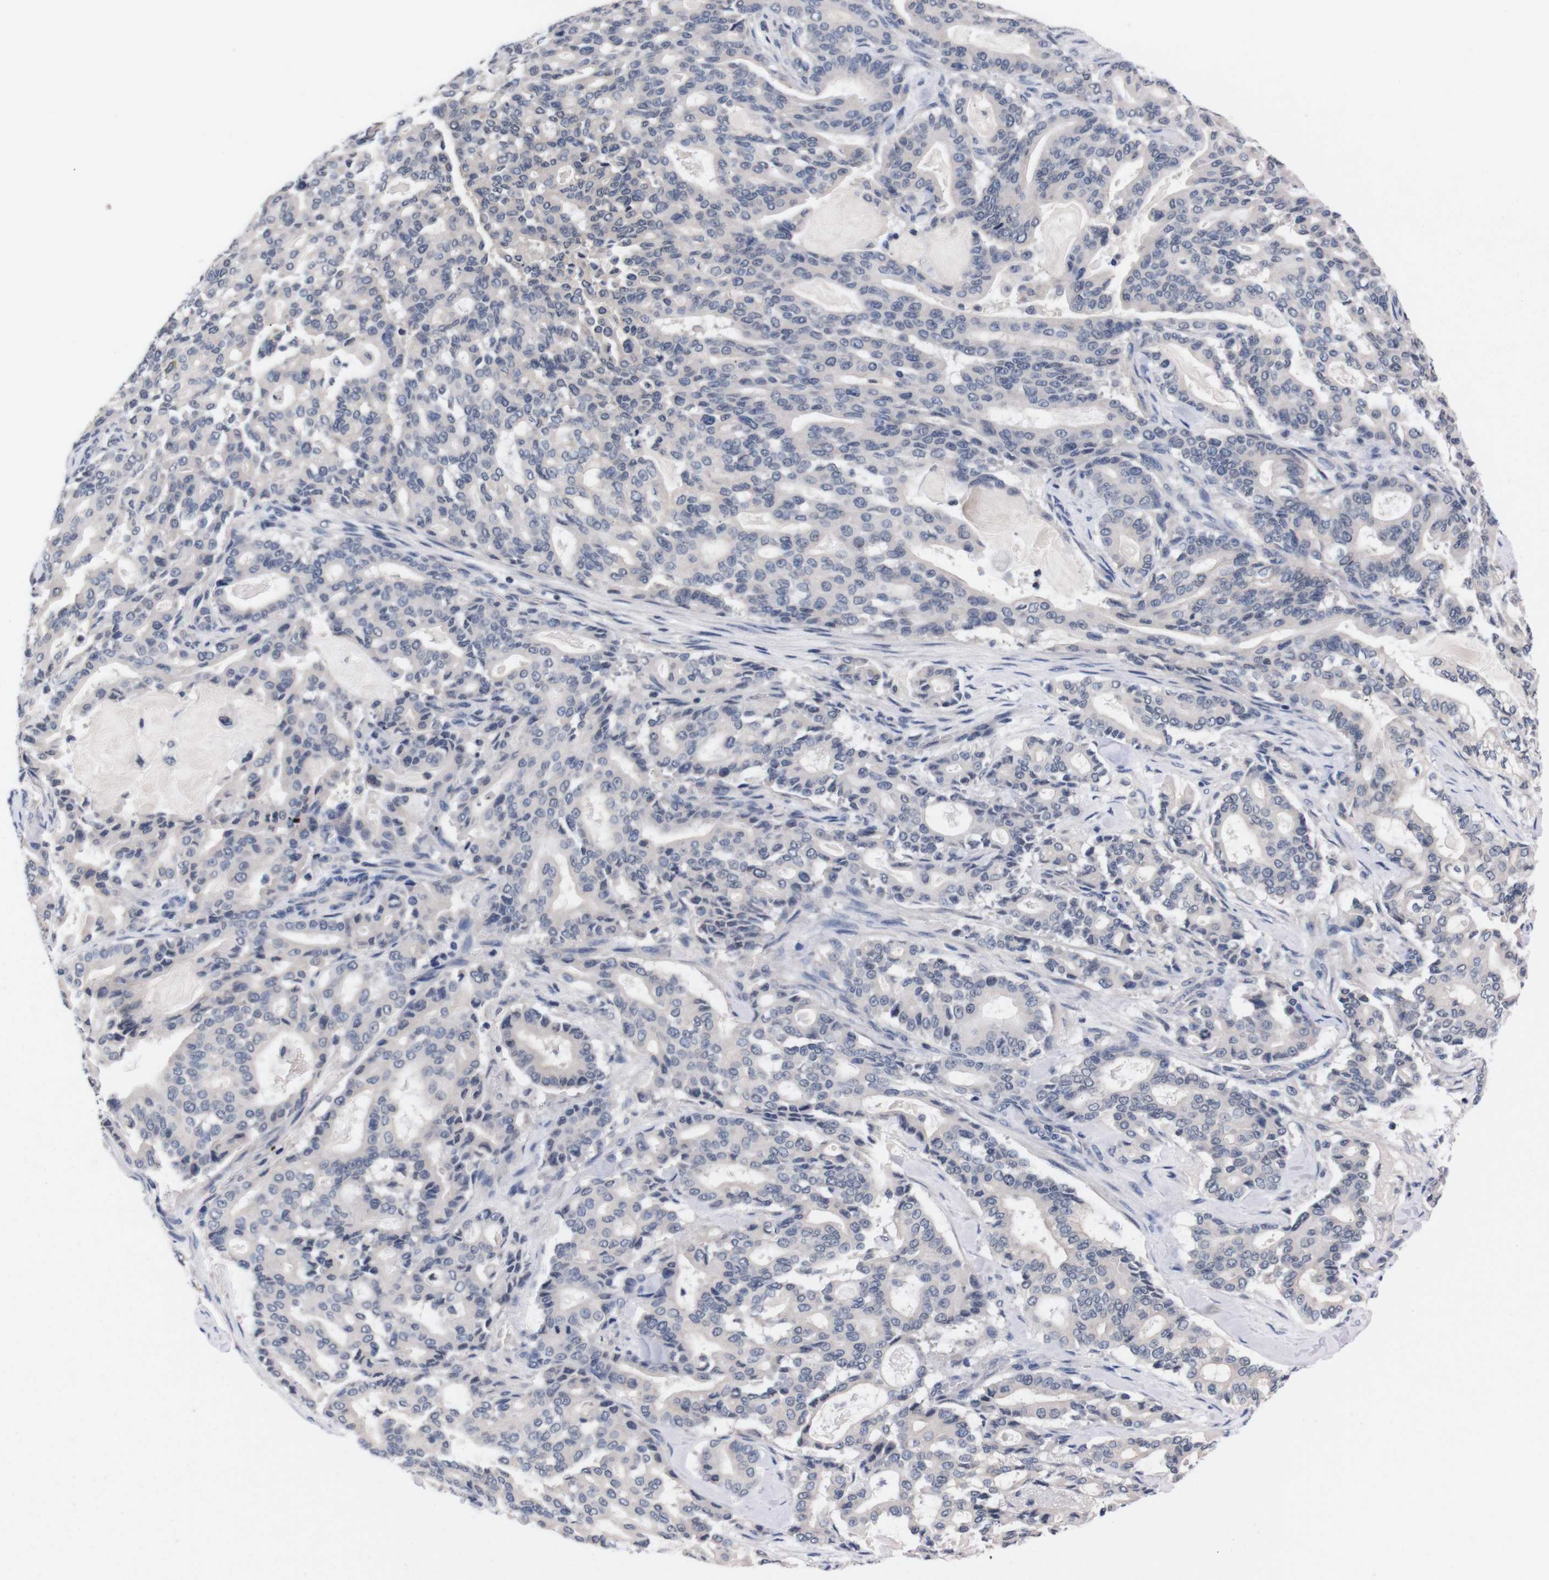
{"staining": {"intensity": "negative", "quantity": "none", "location": "none"}, "tissue": "pancreatic cancer", "cell_type": "Tumor cells", "image_type": "cancer", "snomed": [{"axis": "morphology", "description": "Adenocarcinoma, NOS"}, {"axis": "topography", "description": "Pancreas"}], "caption": "A high-resolution micrograph shows immunohistochemistry staining of pancreatic adenocarcinoma, which reveals no significant expression in tumor cells. (IHC, brightfield microscopy, high magnification).", "gene": "TNFRSF21", "patient": {"sex": "male", "age": 63}}